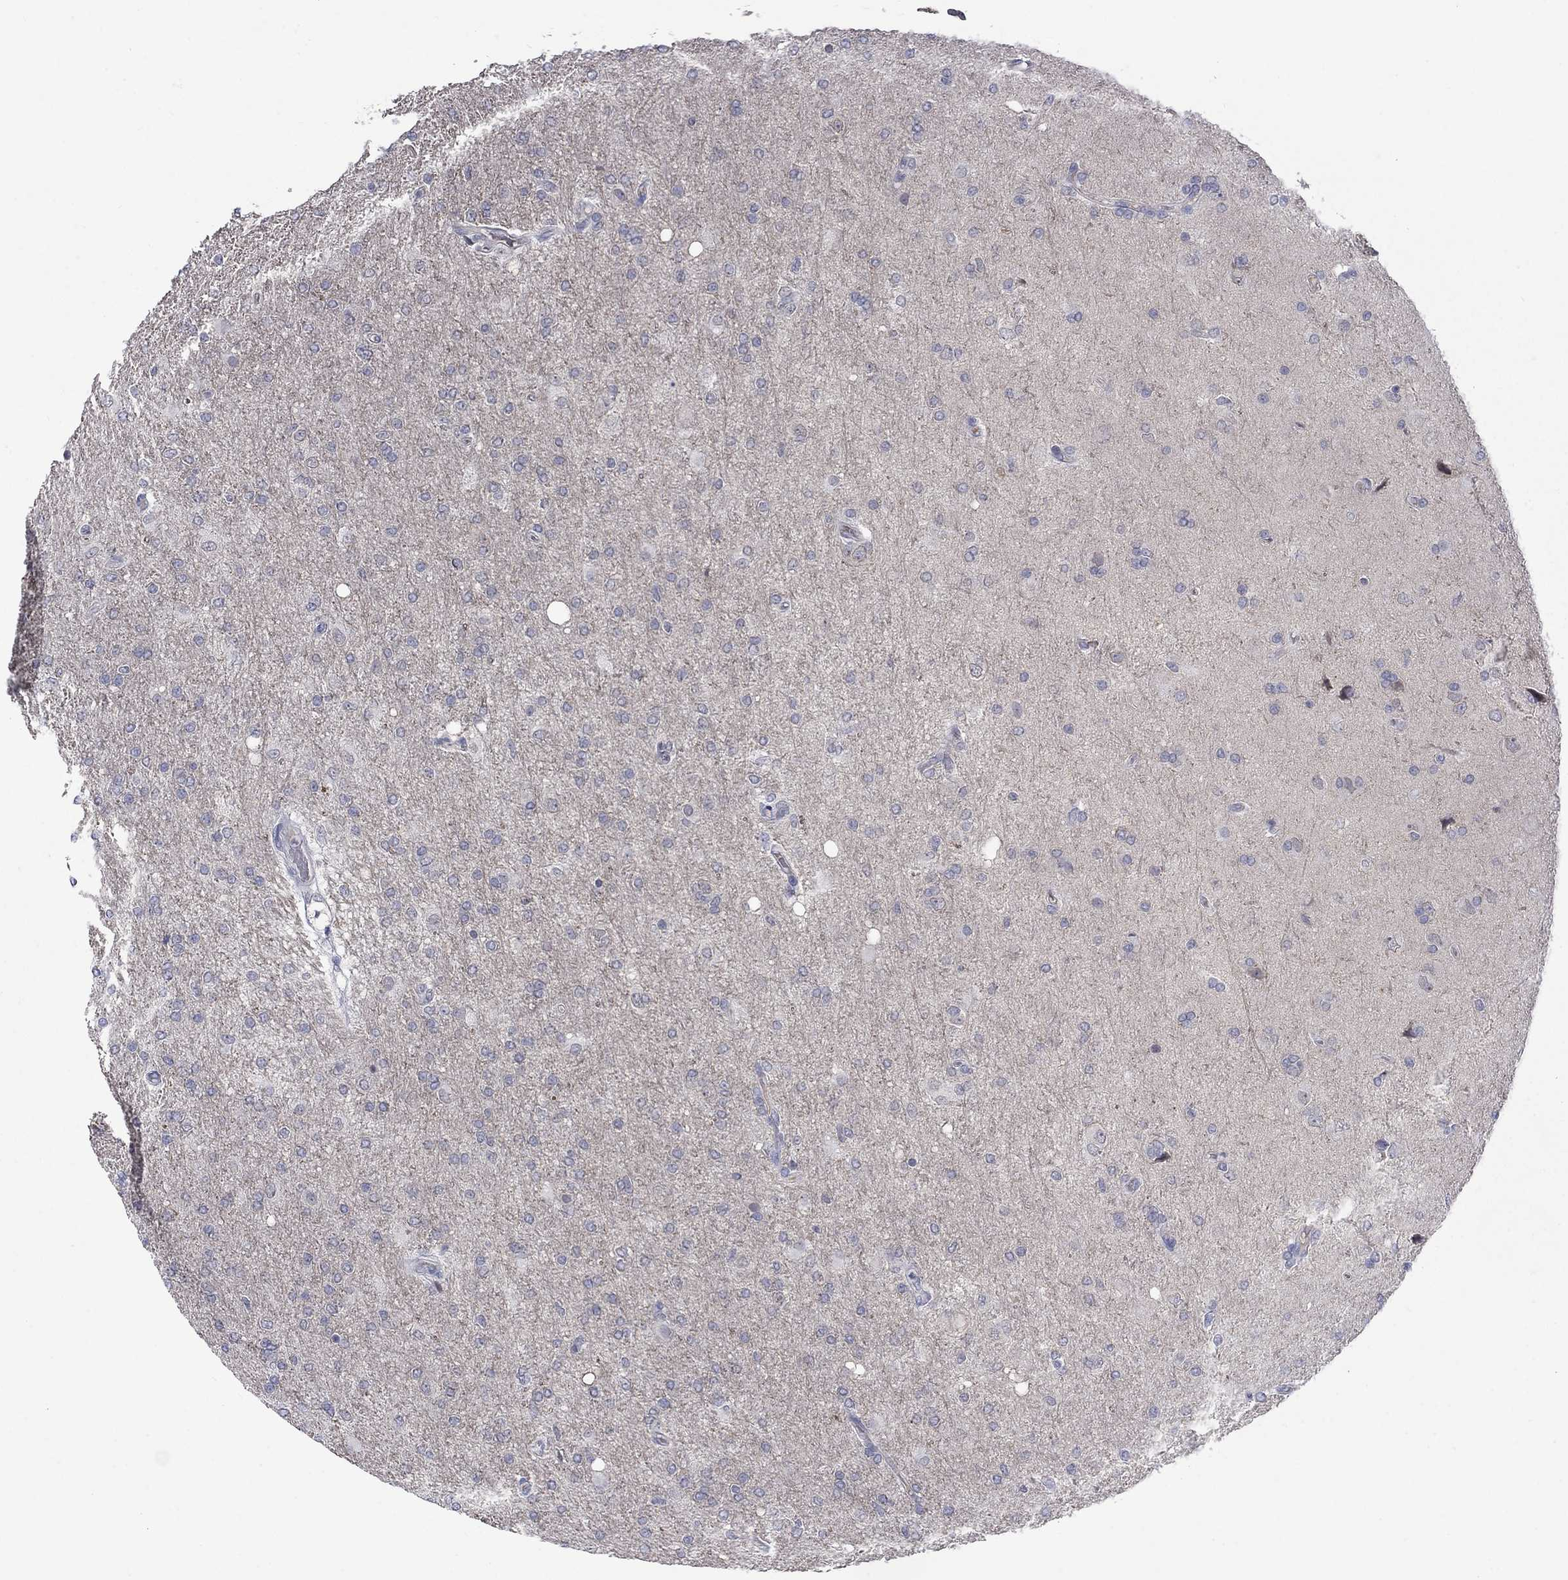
{"staining": {"intensity": "negative", "quantity": "none", "location": "none"}, "tissue": "glioma", "cell_type": "Tumor cells", "image_type": "cancer", "snomed": [{"axis": "morphology", "description": "Glioma, malignant, High grade"}, {"axis": "topography", "description": "Cerebral cortex"}], "caption": "Protein analysis of glioma reveals no significant expression in tumor cells.", "gene": "NSMF", "patient": {"sex": "male", "age": 70}}